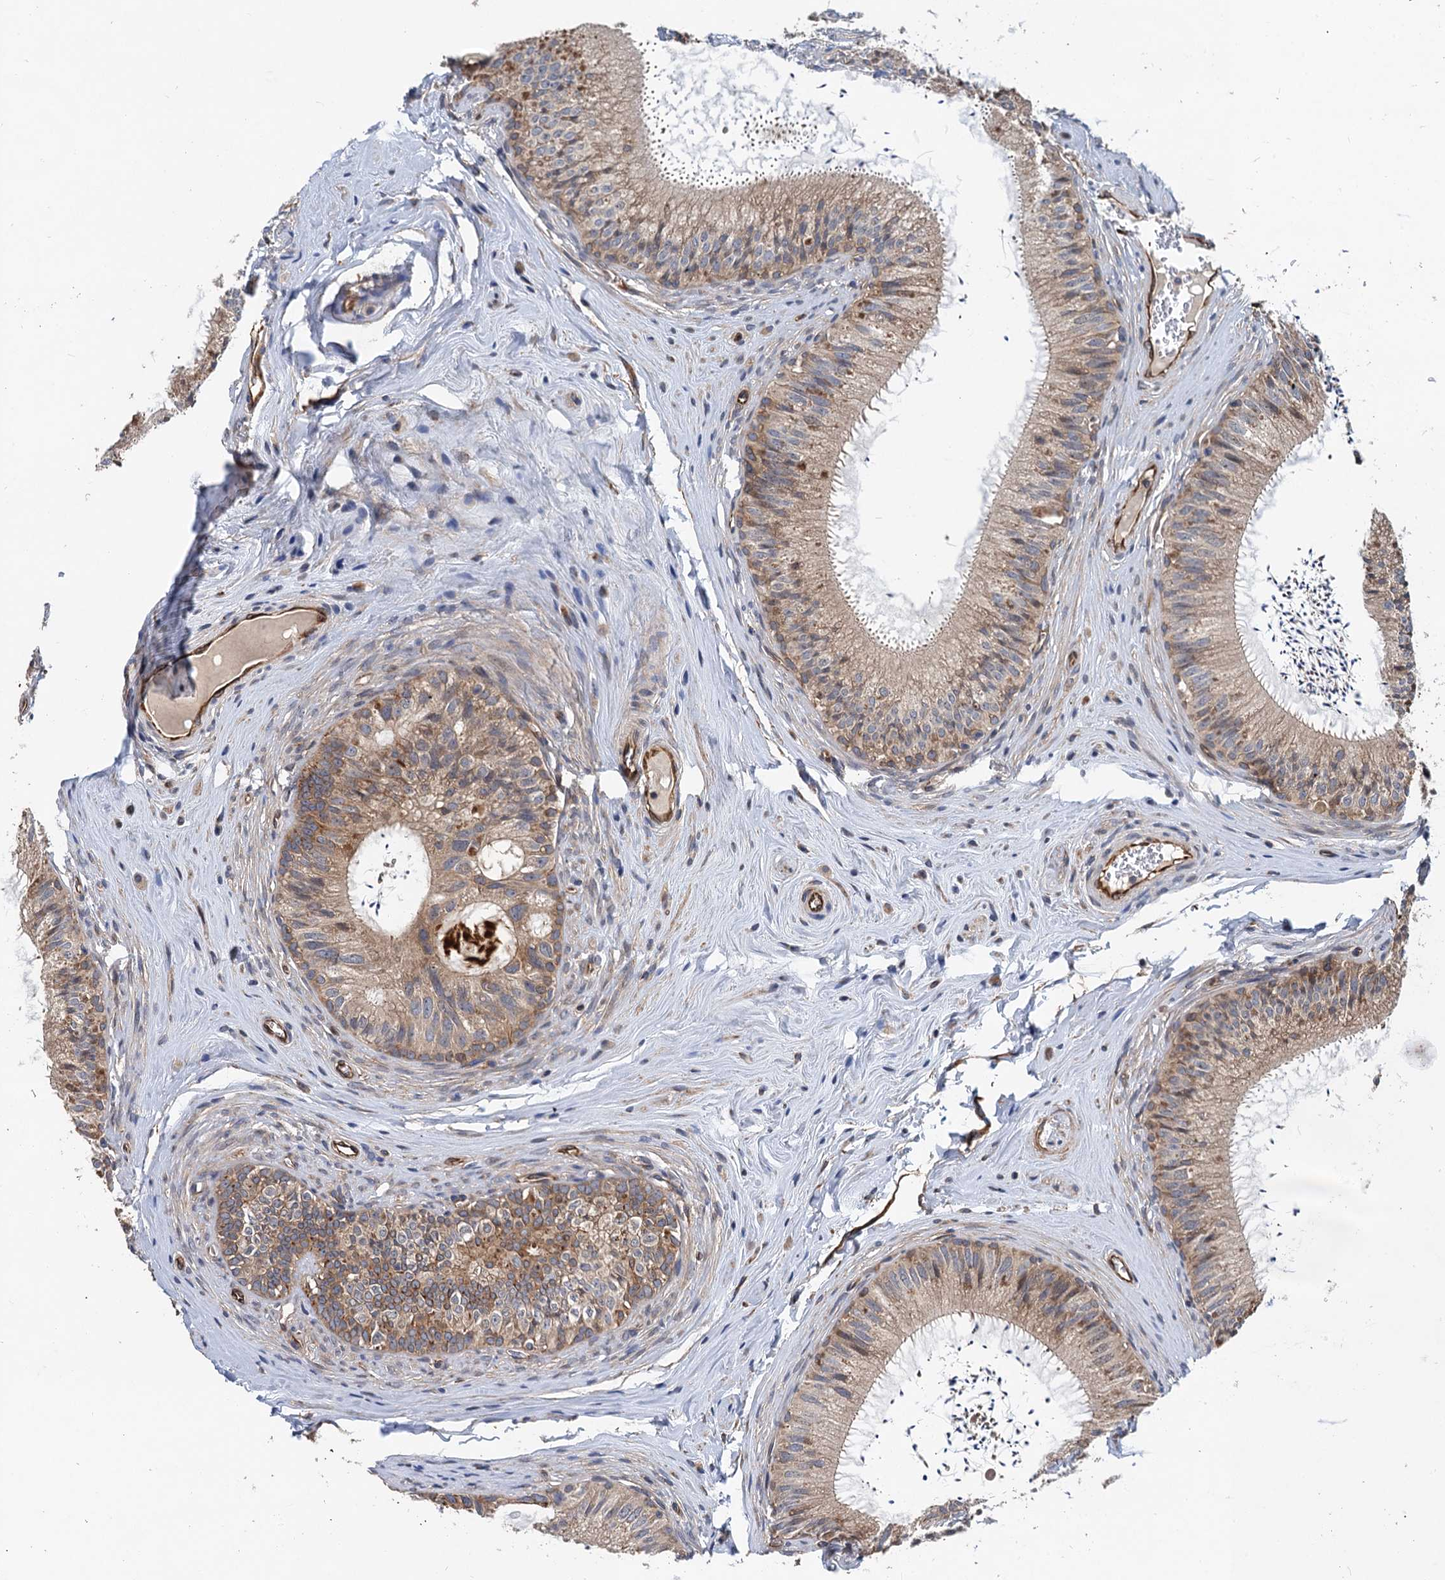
{"staining": {"intensity": "weak", "quantity": ">75%", "location": "cytoplasmic/membranous"}, "tissue": "epididymis", "cell_type": "Glandular cells", "image_type": "normal", "snomed": [{"axis": "morphology", "description": "Normal tissue, NOS"}, {"axis": "topography", "description": "Epididymis"}], "caption": "Immunohistochemistry (IHC) staining of normal epididymis, which displays low levels of weak cytoplasmic/membranous staining in about >75% of glandular cells indicating weak cytoplasmic/membranous protein positivity. The staining was performed using DAB (brown) for protein detection and nuclei were counterstained in hematoxylin (blue).", "gene": "PJA2", "patient": {"sex": "male", "age": 46}}